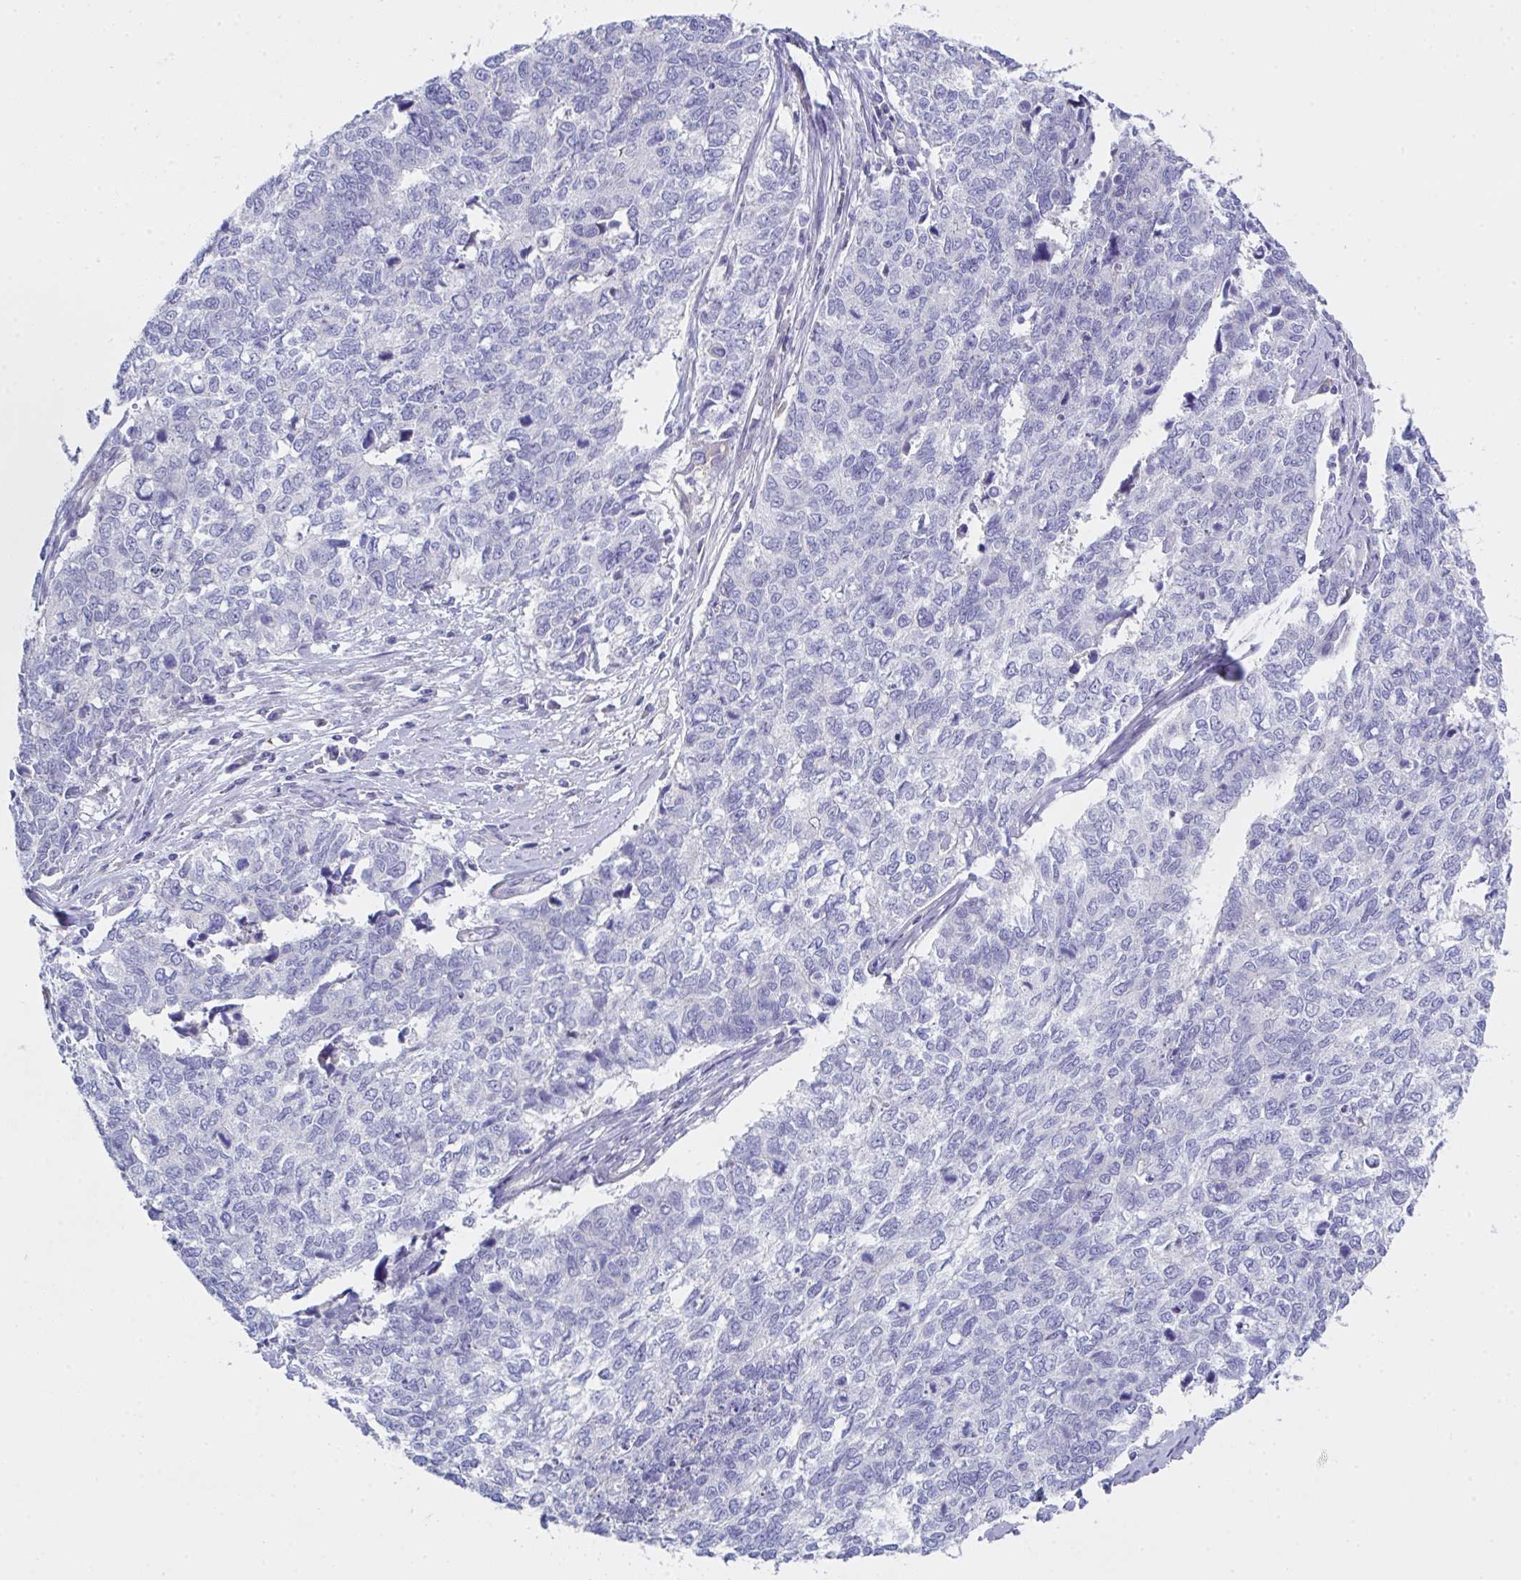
{"staining": {"intensity": "negative", "quantity": "none", "location": "none"}, "tissue": "cervical cancer", "cell_type": "Tumor cells", "image_type": "cancer", "snomed": [{"axis": "morphology", "description": "Adenocarcinoma, NOS"}, {"axis": "topography", "description": "Cervix"}], "caption": "The image shows no significant positivity in tumor cells of cervical cancer.", "gene": "FBXO47", "patient": {"sex": "female", "age": 63}}